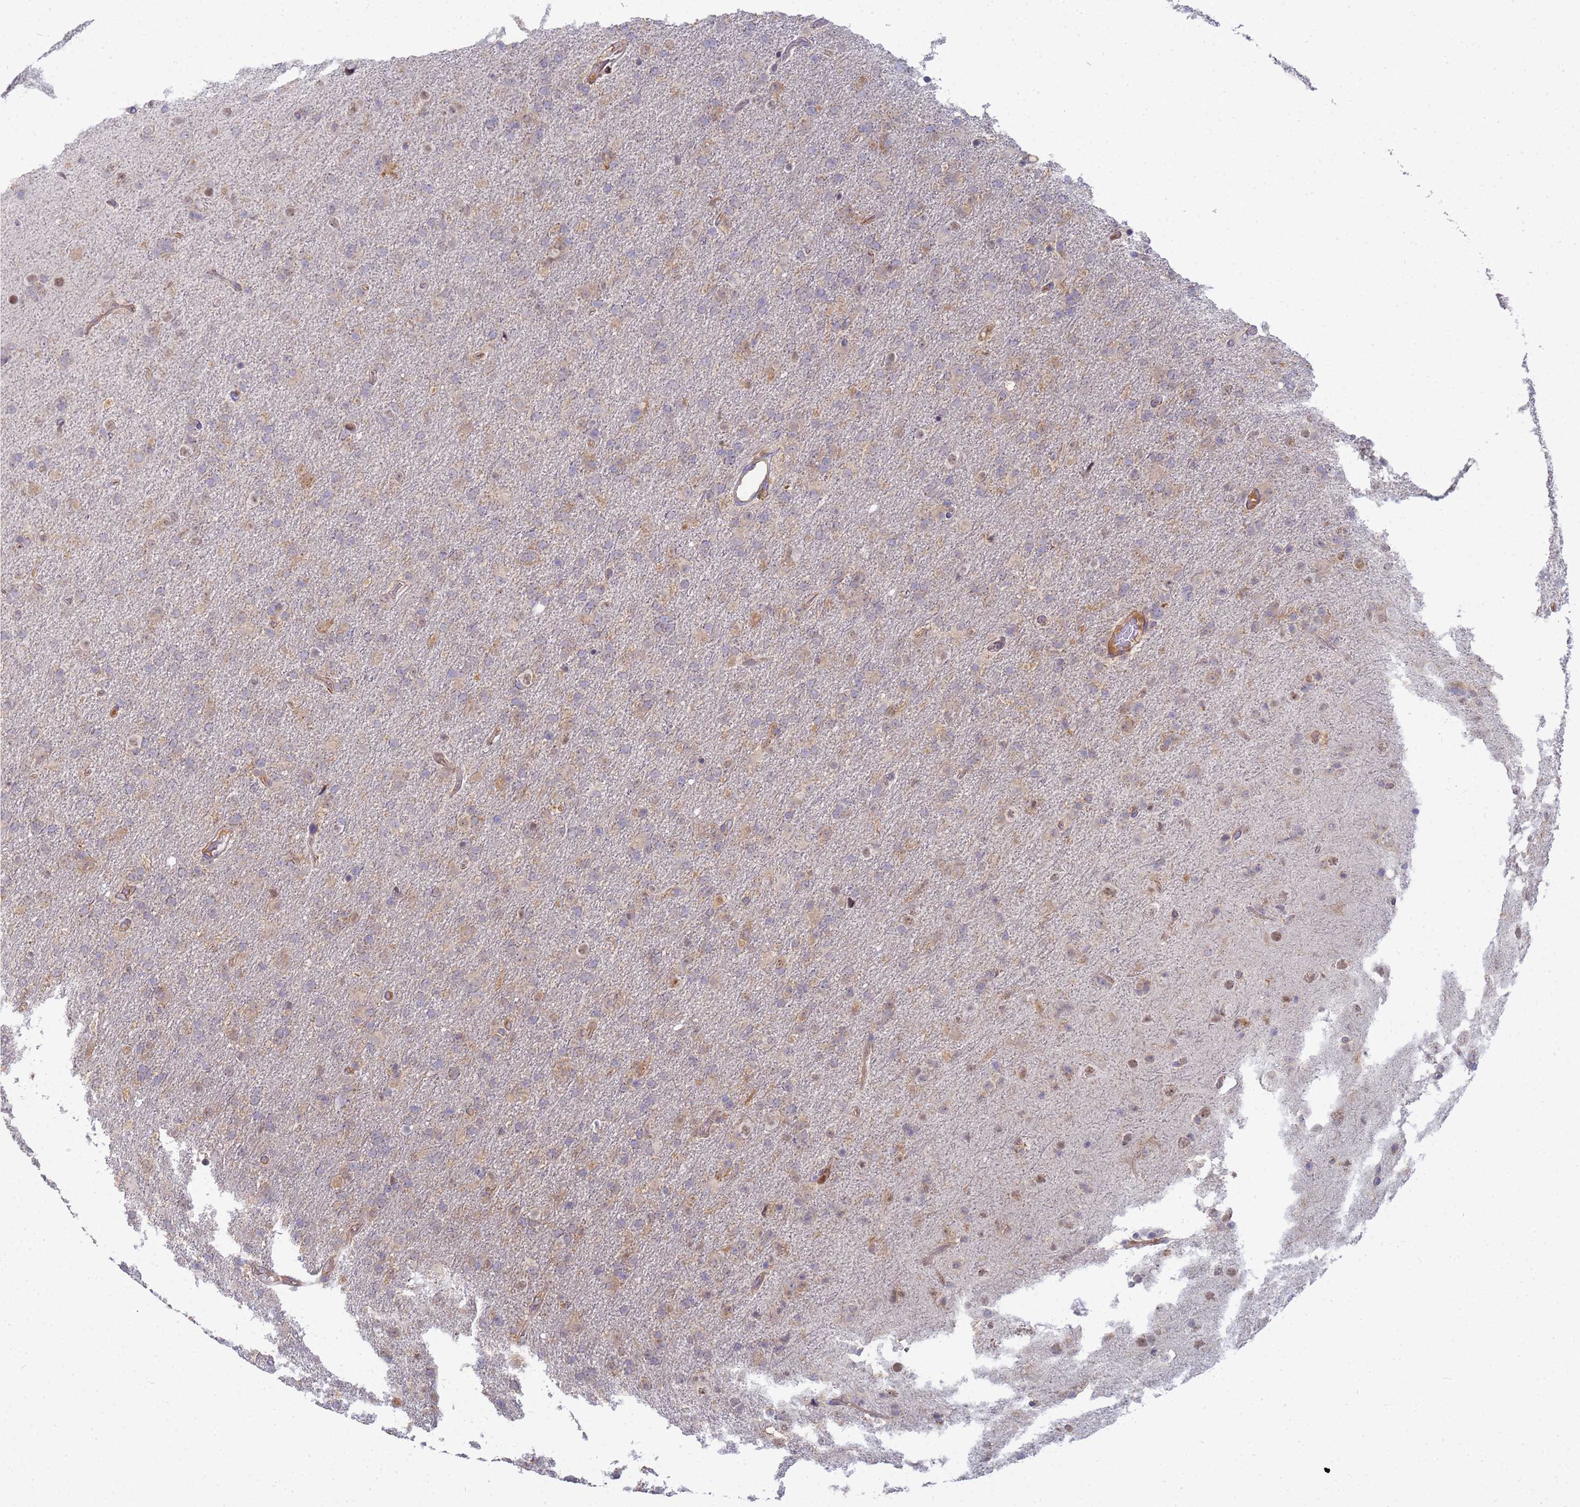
{"staining": {"intensity": "weak", "quantity": "<25%", "location": "cytoplasmic/membranous"}, "tissue": "glioma", "cell_type": "Tumor cells", "image_type": "cancer", "snomed": [{"axis": "morphology", "description": "Glioma, malignant, Low grade"}, {"axis": "topography", "description": "Brain"}], "caption": "Tumor cells are negative for protein expression in human glioma. (DAB (3,3'-diaminobenzidine) IHC visualized using brightfield microscopy, high magnification).", "gene": "SHARPIN", "patient": {"sex": "male", "age": 65}}